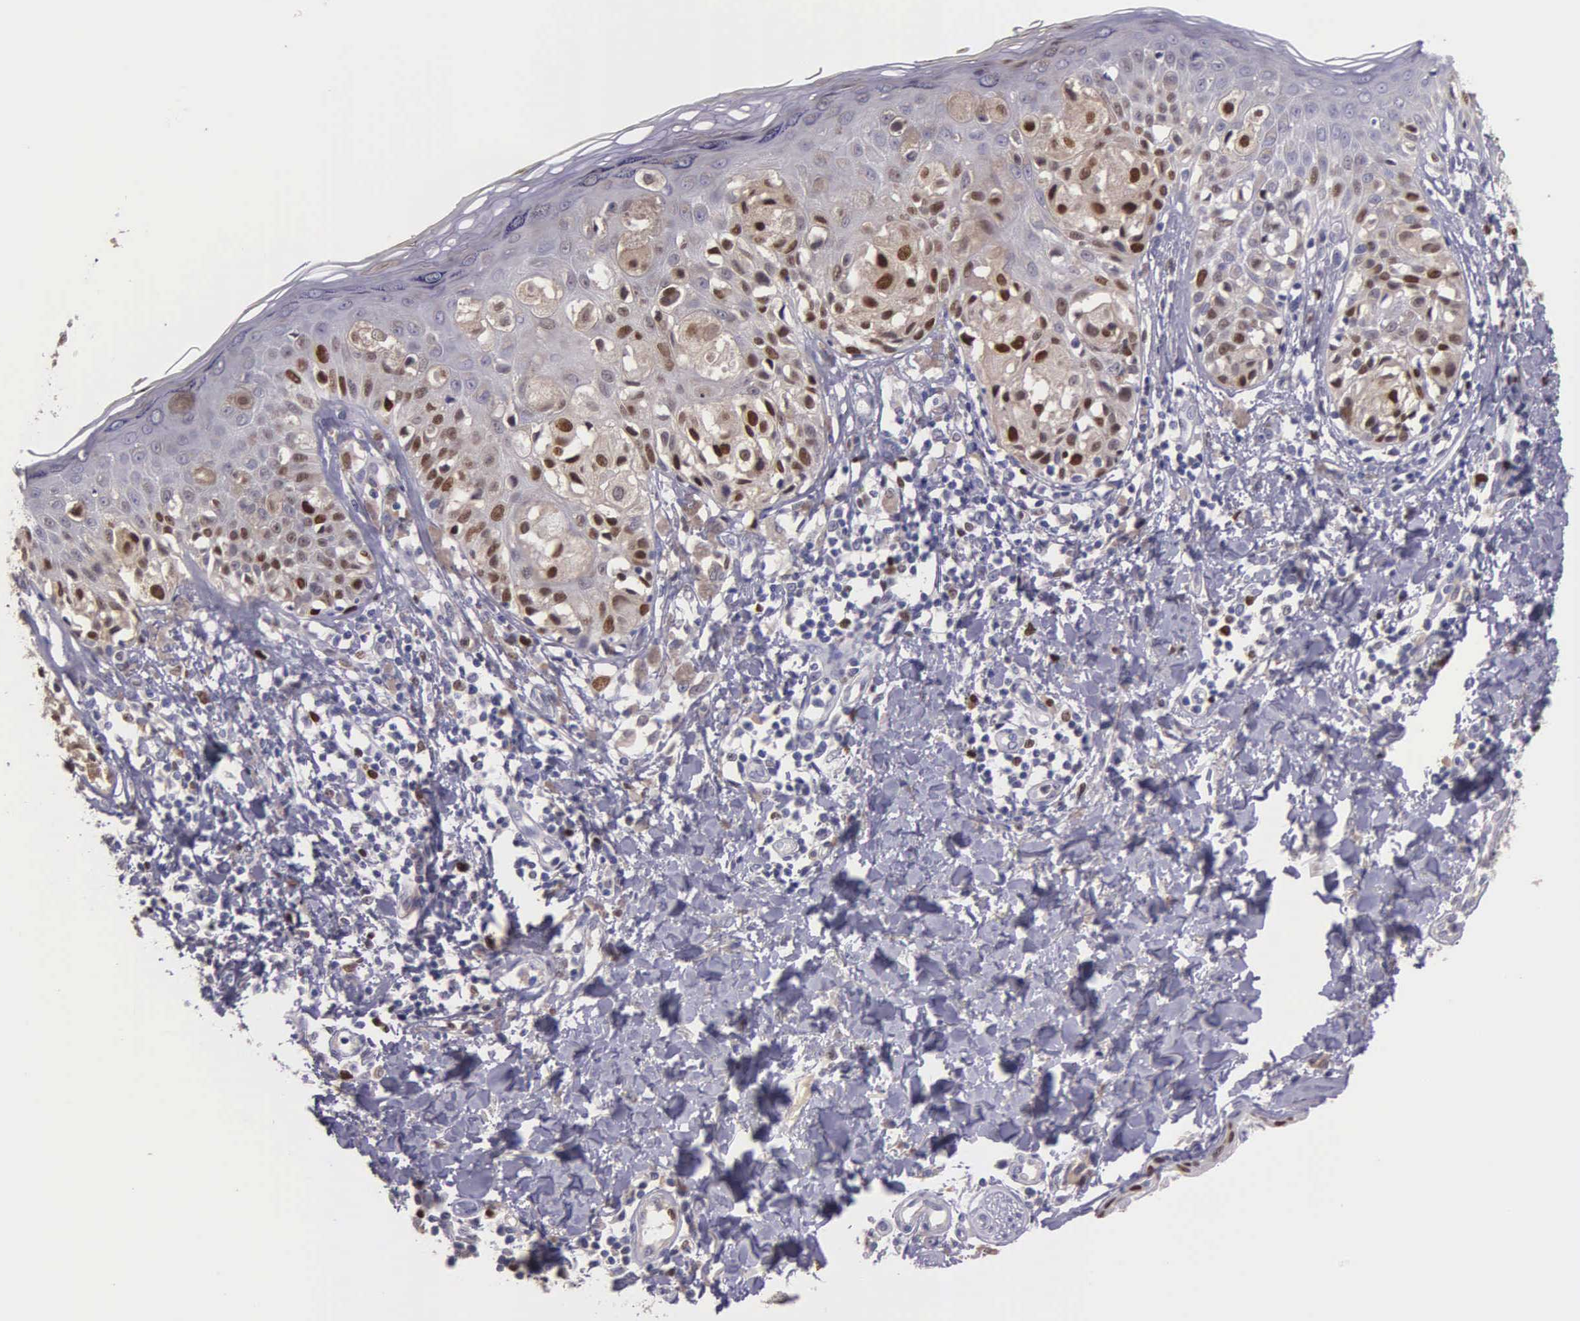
{"staining": {"intensity": "moderate", "quantity": ">75%", "location": "nuclear"}, "tissue": "melanoma", "cell_type": "Tumor cells", "image_type": "cancer", "snomed": [{"axis": "morphology", "description": "Malignant melanoma, NOS"}, {"axis": "topography", "description": "Skin"}], "caption": "Human melanoma stained for a protein (brown) demonstrates moderate nuclear positive staining in about >75% of tumor cells.", "gene": "MCM5", "patient": {"sex": "female", "age": 55}}